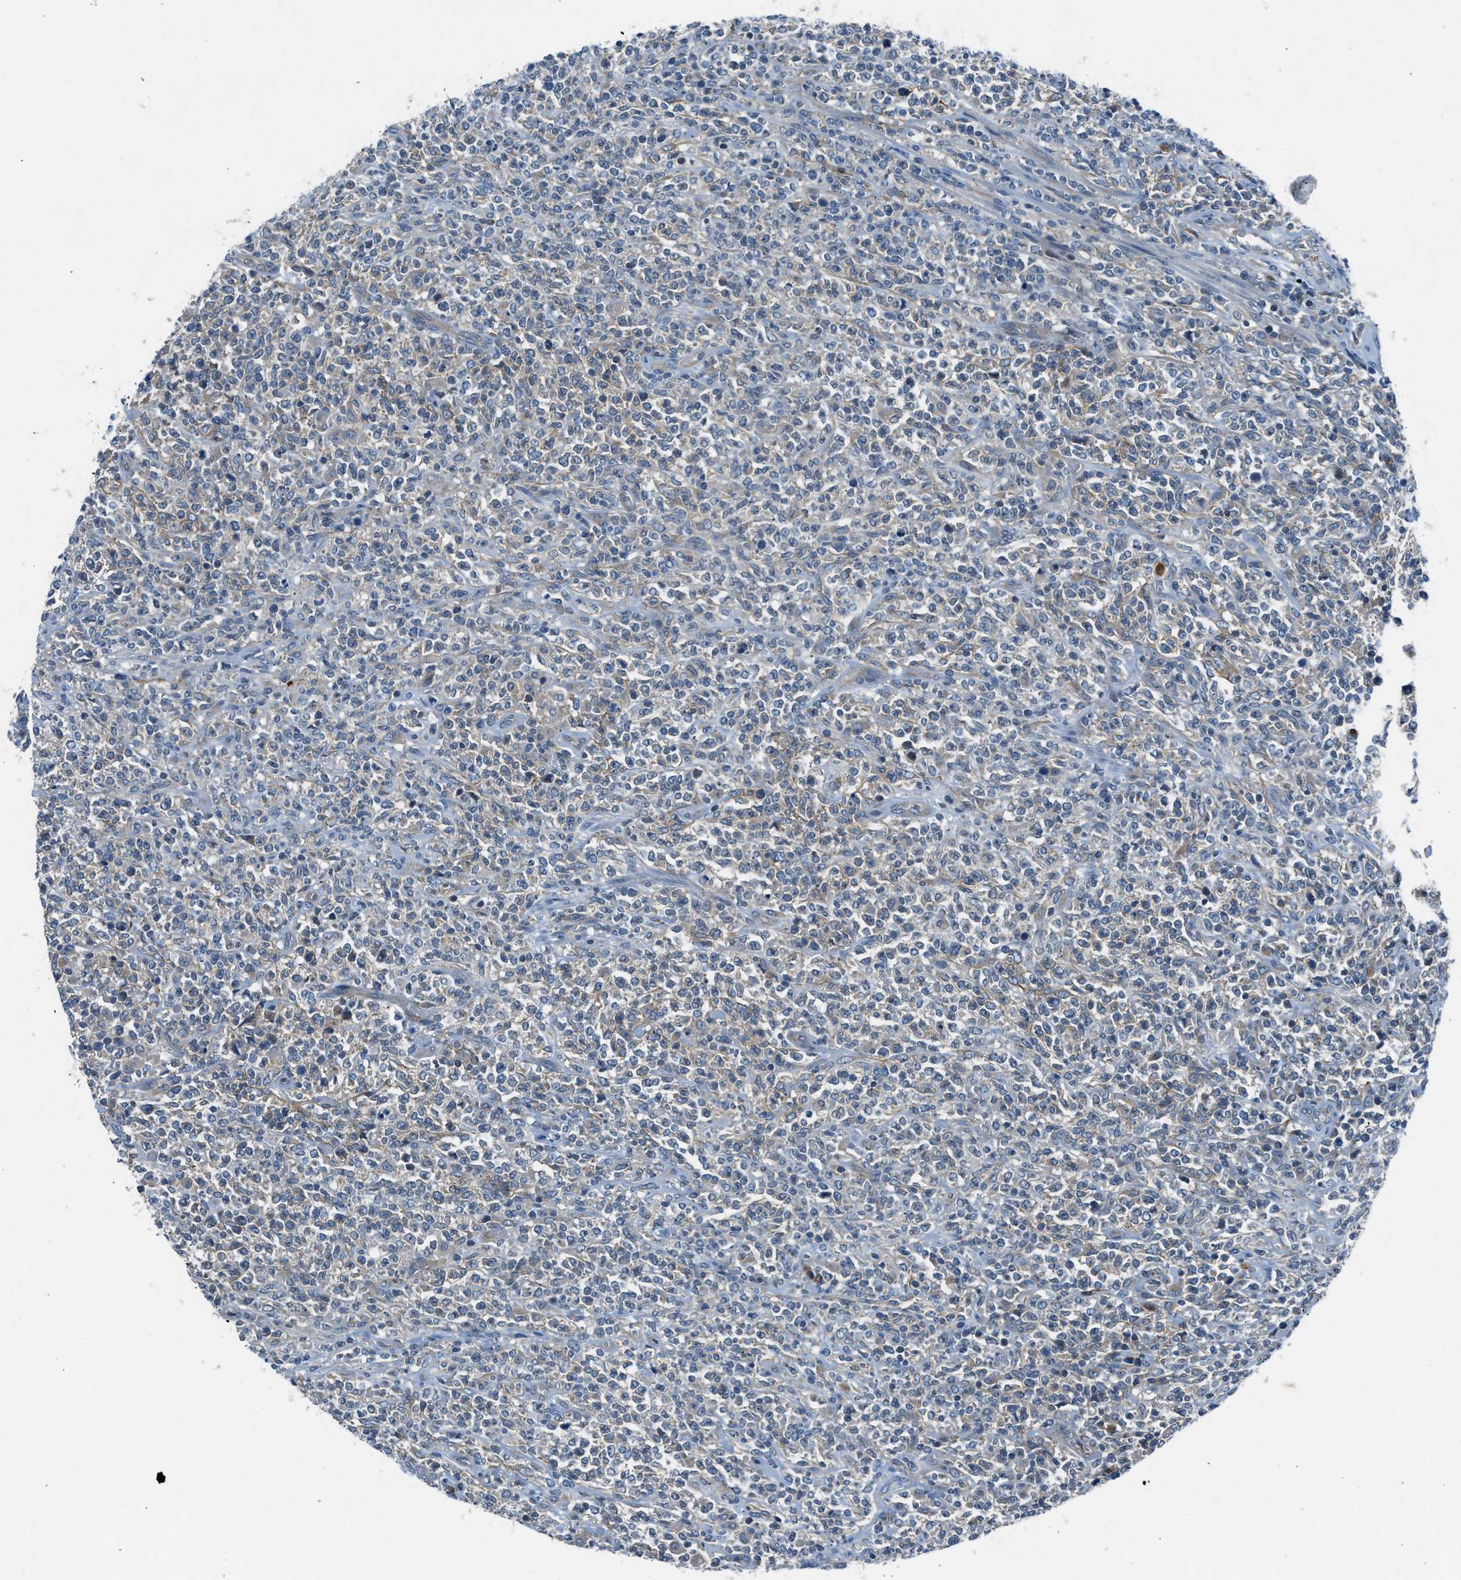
{"staining": {"intensity": "negative", "quantity": "none", "location": "none"}, "tissue": "lymphoma", "cell_type": "Tumor cells", "image_type": "cancer", "snomed": [{"axis": "morphology", "description": "Malignant lymphoma, non-Hodgkin's type, High grade"}, {"axis": "topography", "description": "Soft tissue"}], "caption": "Tumor cells show no significant protein expression in lymphoma. The staining is performed using DAB (3,3'-diaminobenzidine) brown chromogen with nuclei counter-stained in using hematoxylin.", "gene": "BMP1", "patient": {"sex": "male", "age": 18}}